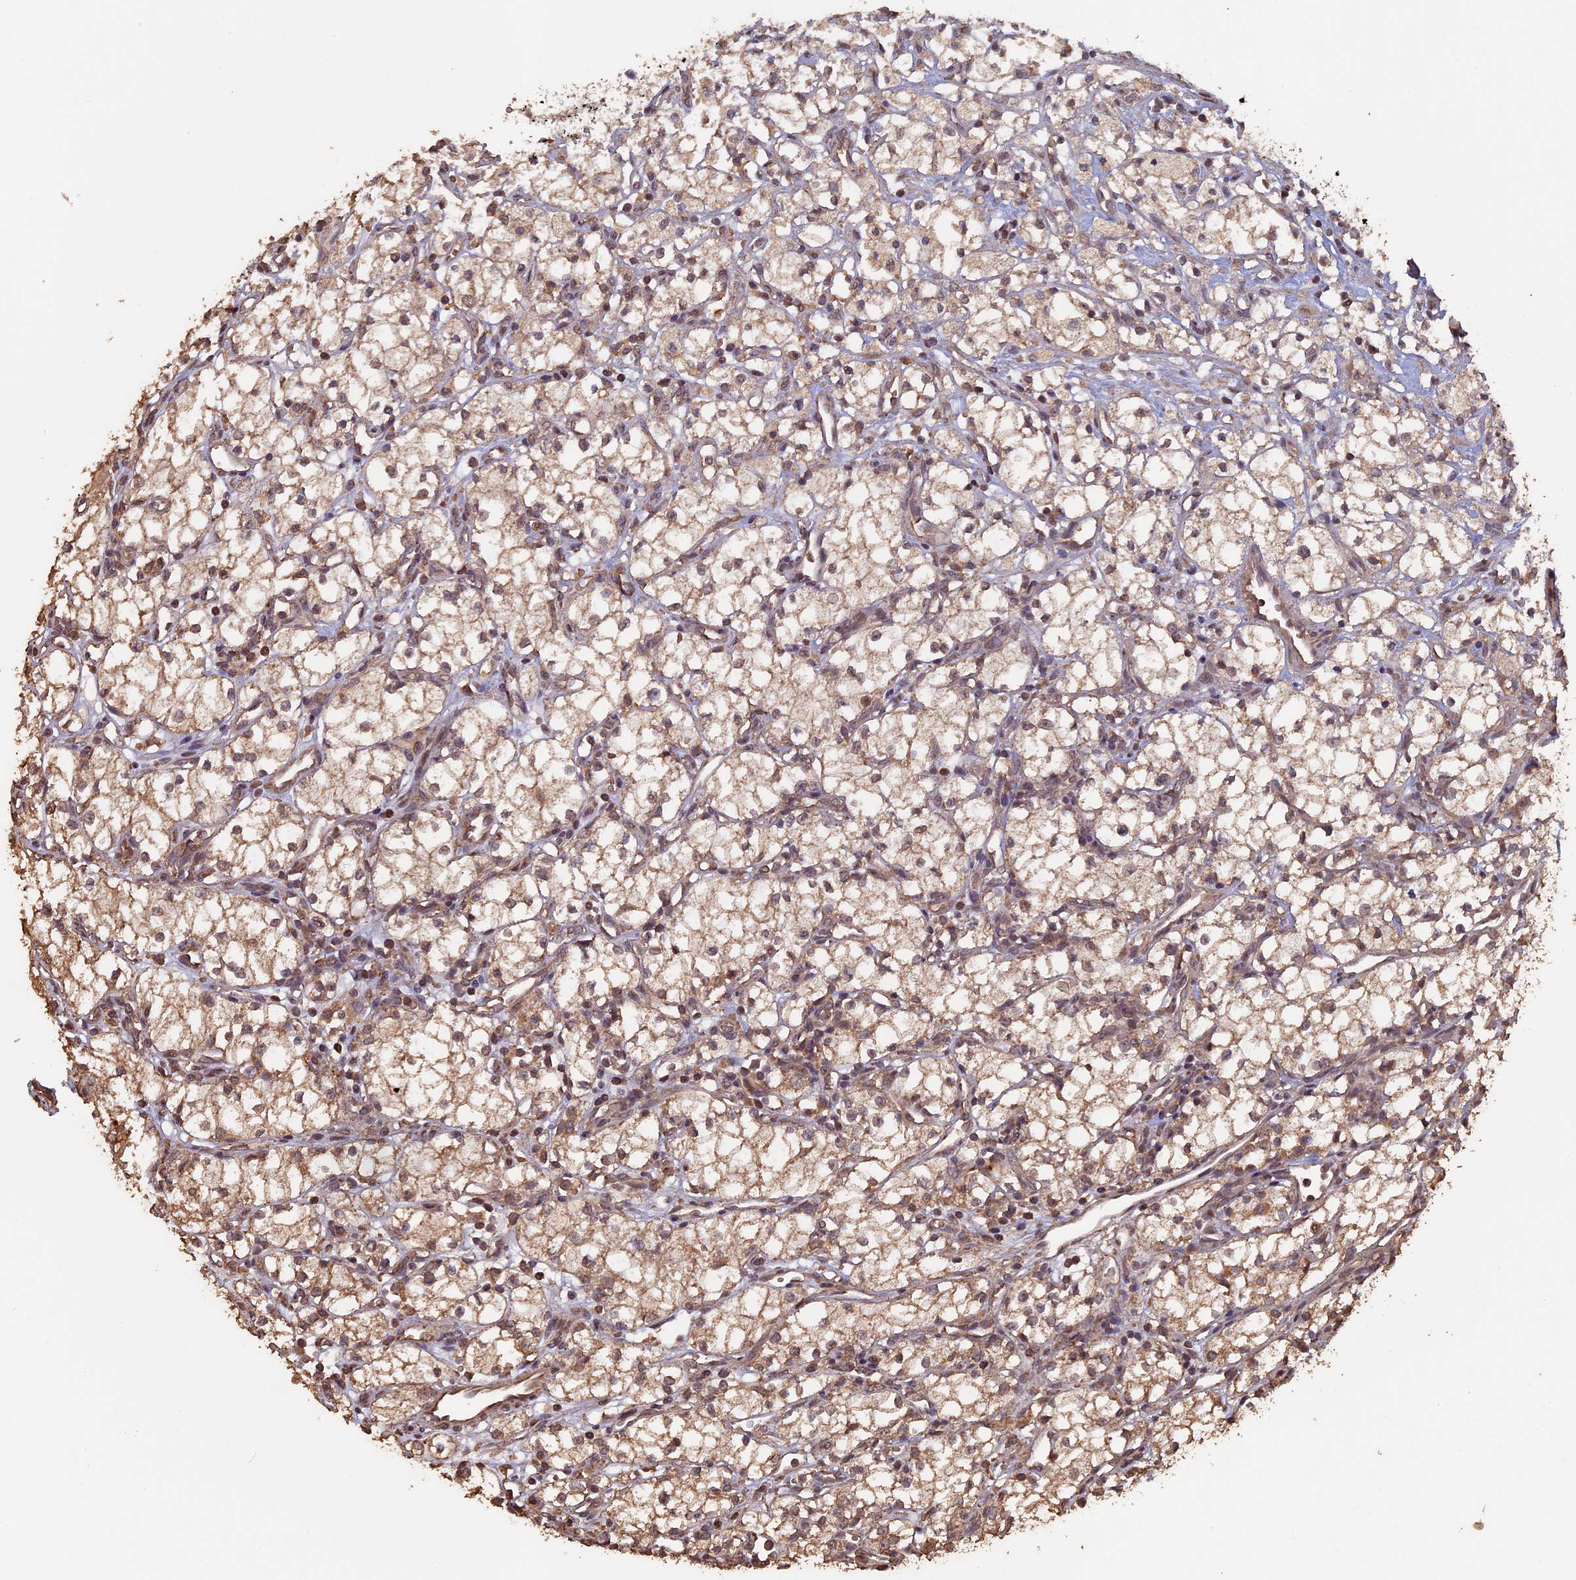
{"staining": {"intensity": "weak", "quantity": ">75%", "location": "cytoplasmic/membranous,nuclear"}, "tissue": "renal cancer", "cell_type": "Tumor cells", "image_type": "cancer", "snomed": [{"axis": "morphology", "description": "Adenocarcinoma, NOS"}, {"axis": "topography", "description": "Kidney"}], "caption": "A histopathology image showing weak cytoplasmic/membranous and nuclear positivity in about >75% of tumor cells in renal cancer (adenocarcinoma), as visualized by brown immunohistochemical staining.", "gene": "HUNK", "patient": {"sex": "male", "age": 59}}